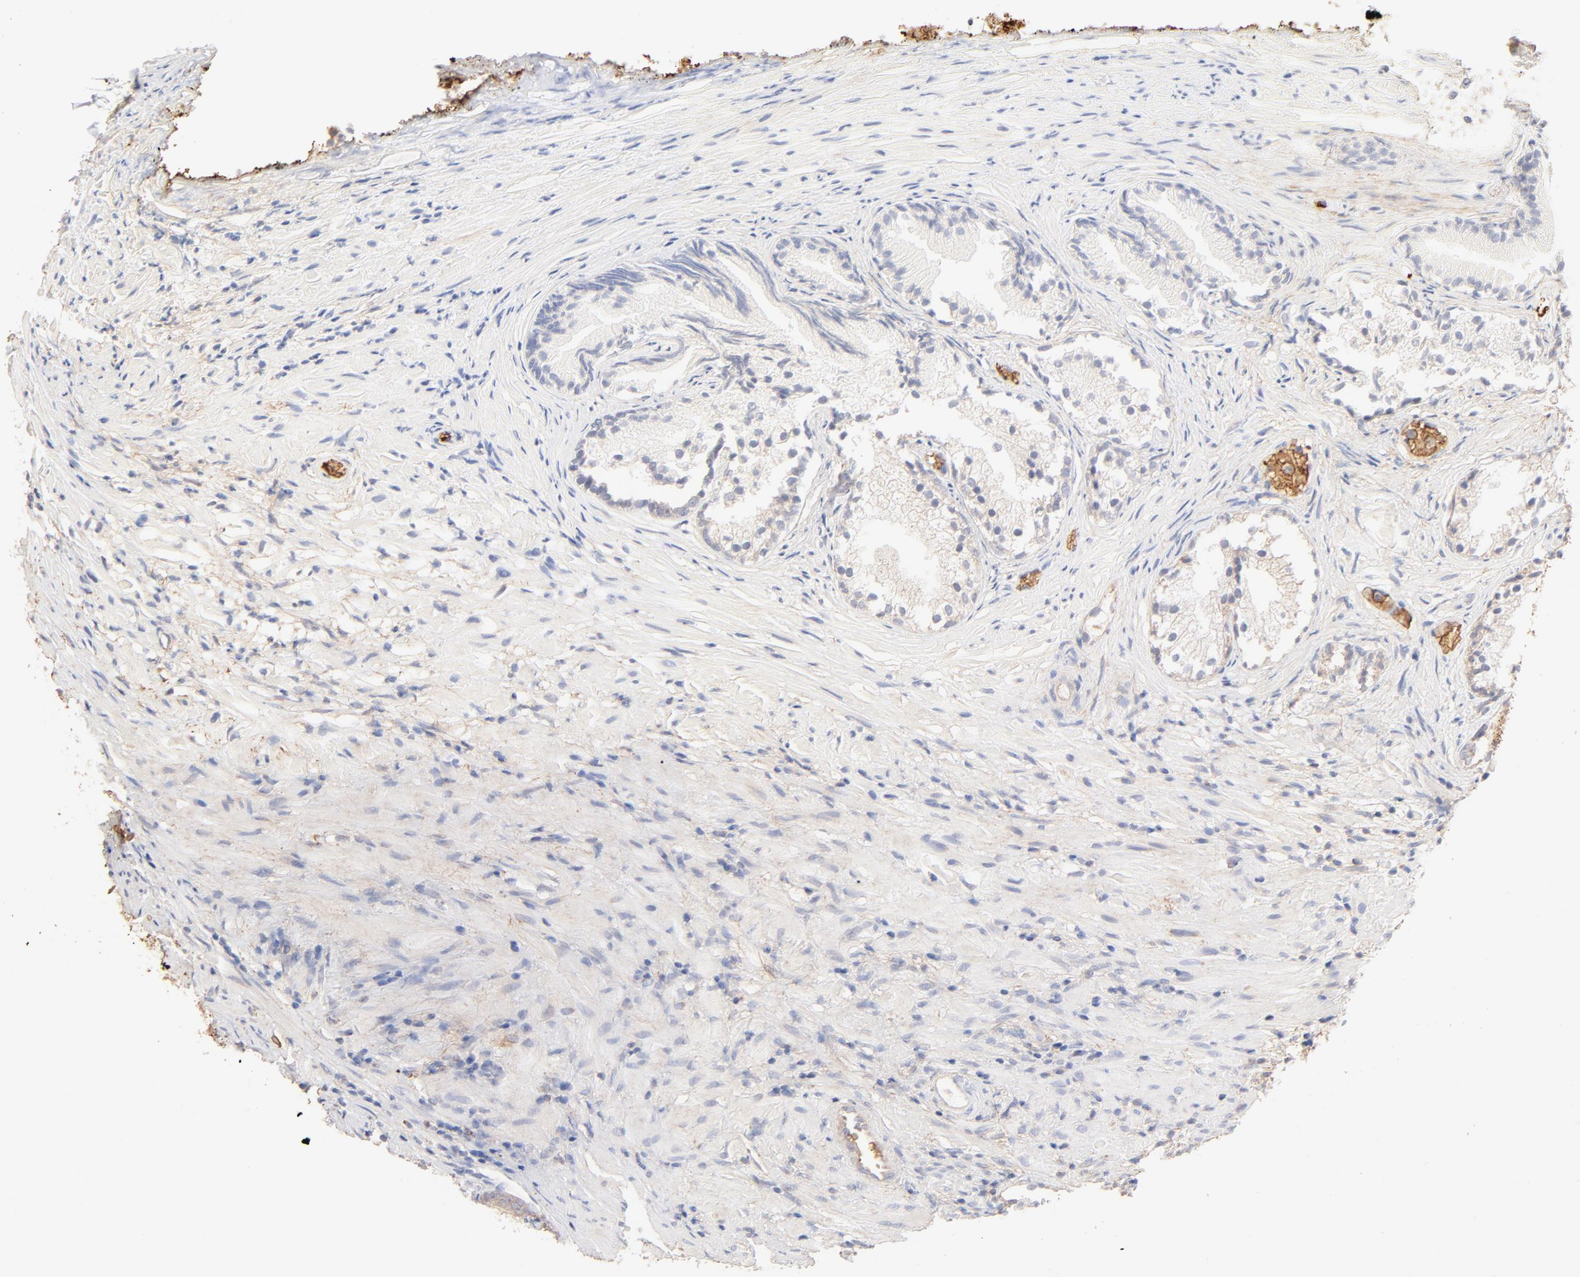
{"staining": {"intensity": "negative", "quantity": "none", "location": "none"}, "tissue": "prostate", "cell_type": "Glandular cells", "image_type": "normal", "snomed": [{"axis": "morphology", "description": "Normal tissue, NOS"}, {"axis": "topography", "description": "Prostate"}], "caption": "The histopathology image shows no significant expression in glandular cells of prostate. (DAB (3,3'-diaminobenzidine) immunohistochemistry (IHC) visualized using brightfield microscopy, high magnification).", "gene": "SPTB", "patient": {"sex": "male", "age": 76}}